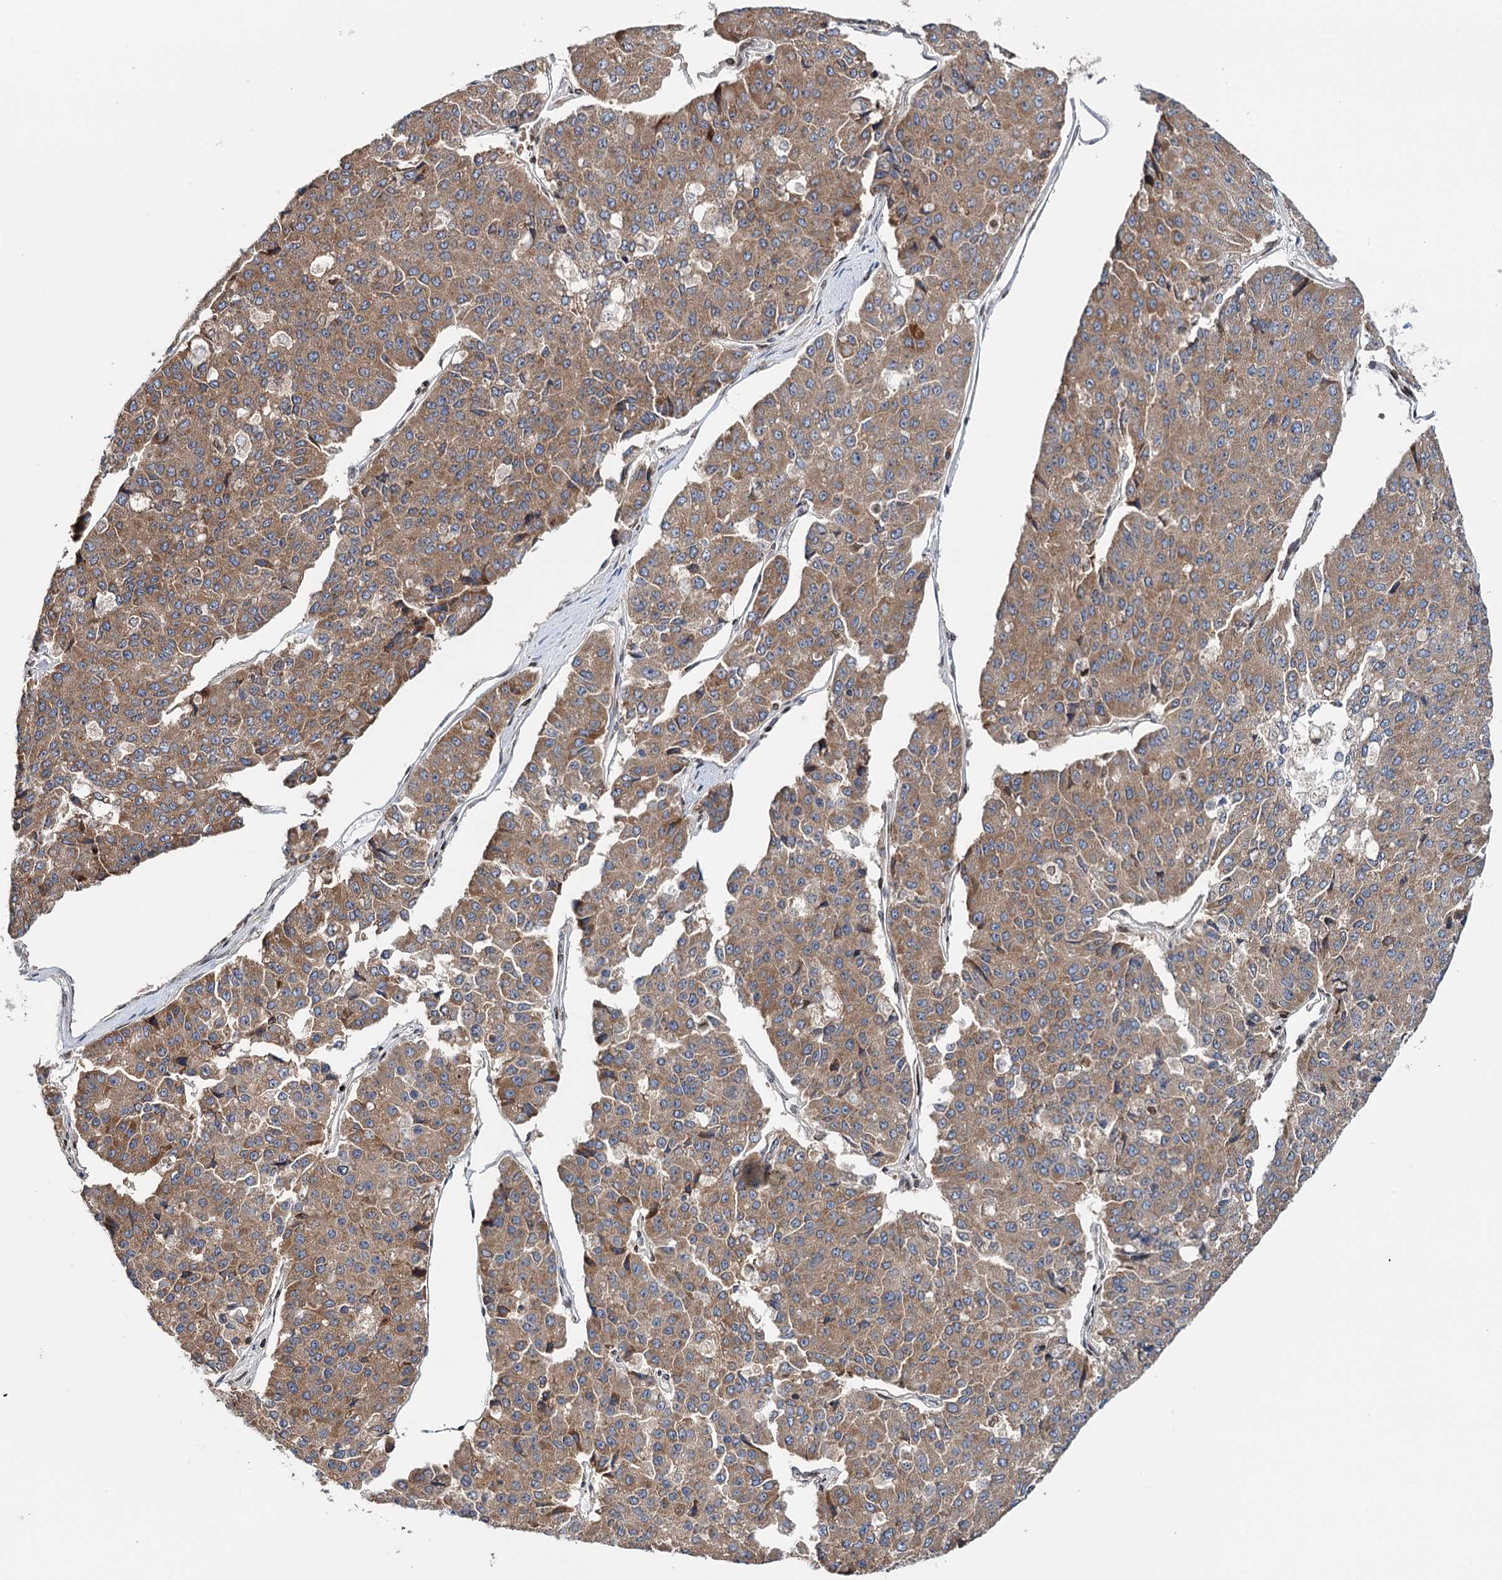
{"staining": {"intensity": "moderate", "quantity": ">75%", "location": "cytoplasmic/membranous"}, "tissue": "pancreatic cancer", "cell_type": "Tumor cells", "image_type": "cancer", "snomed": [{"axis": "morphology", "description": "Adenocarcinoma, NOS"}, {"axis": "topography", "description": "Pancreas"}], "caption": "Adenocarcinoma (pancreatic) was stained to show a protein in brown. There is medium levels of moderate cytoplasmic/membranous positivity in approximately >75% of tumor cells. (DAB (3,3'-diaminobenzidine) = brown stain, brightfield microscopy at high magnification).", "gene": "CFAP46", "patient": {"sex": "male", "age": 50}}